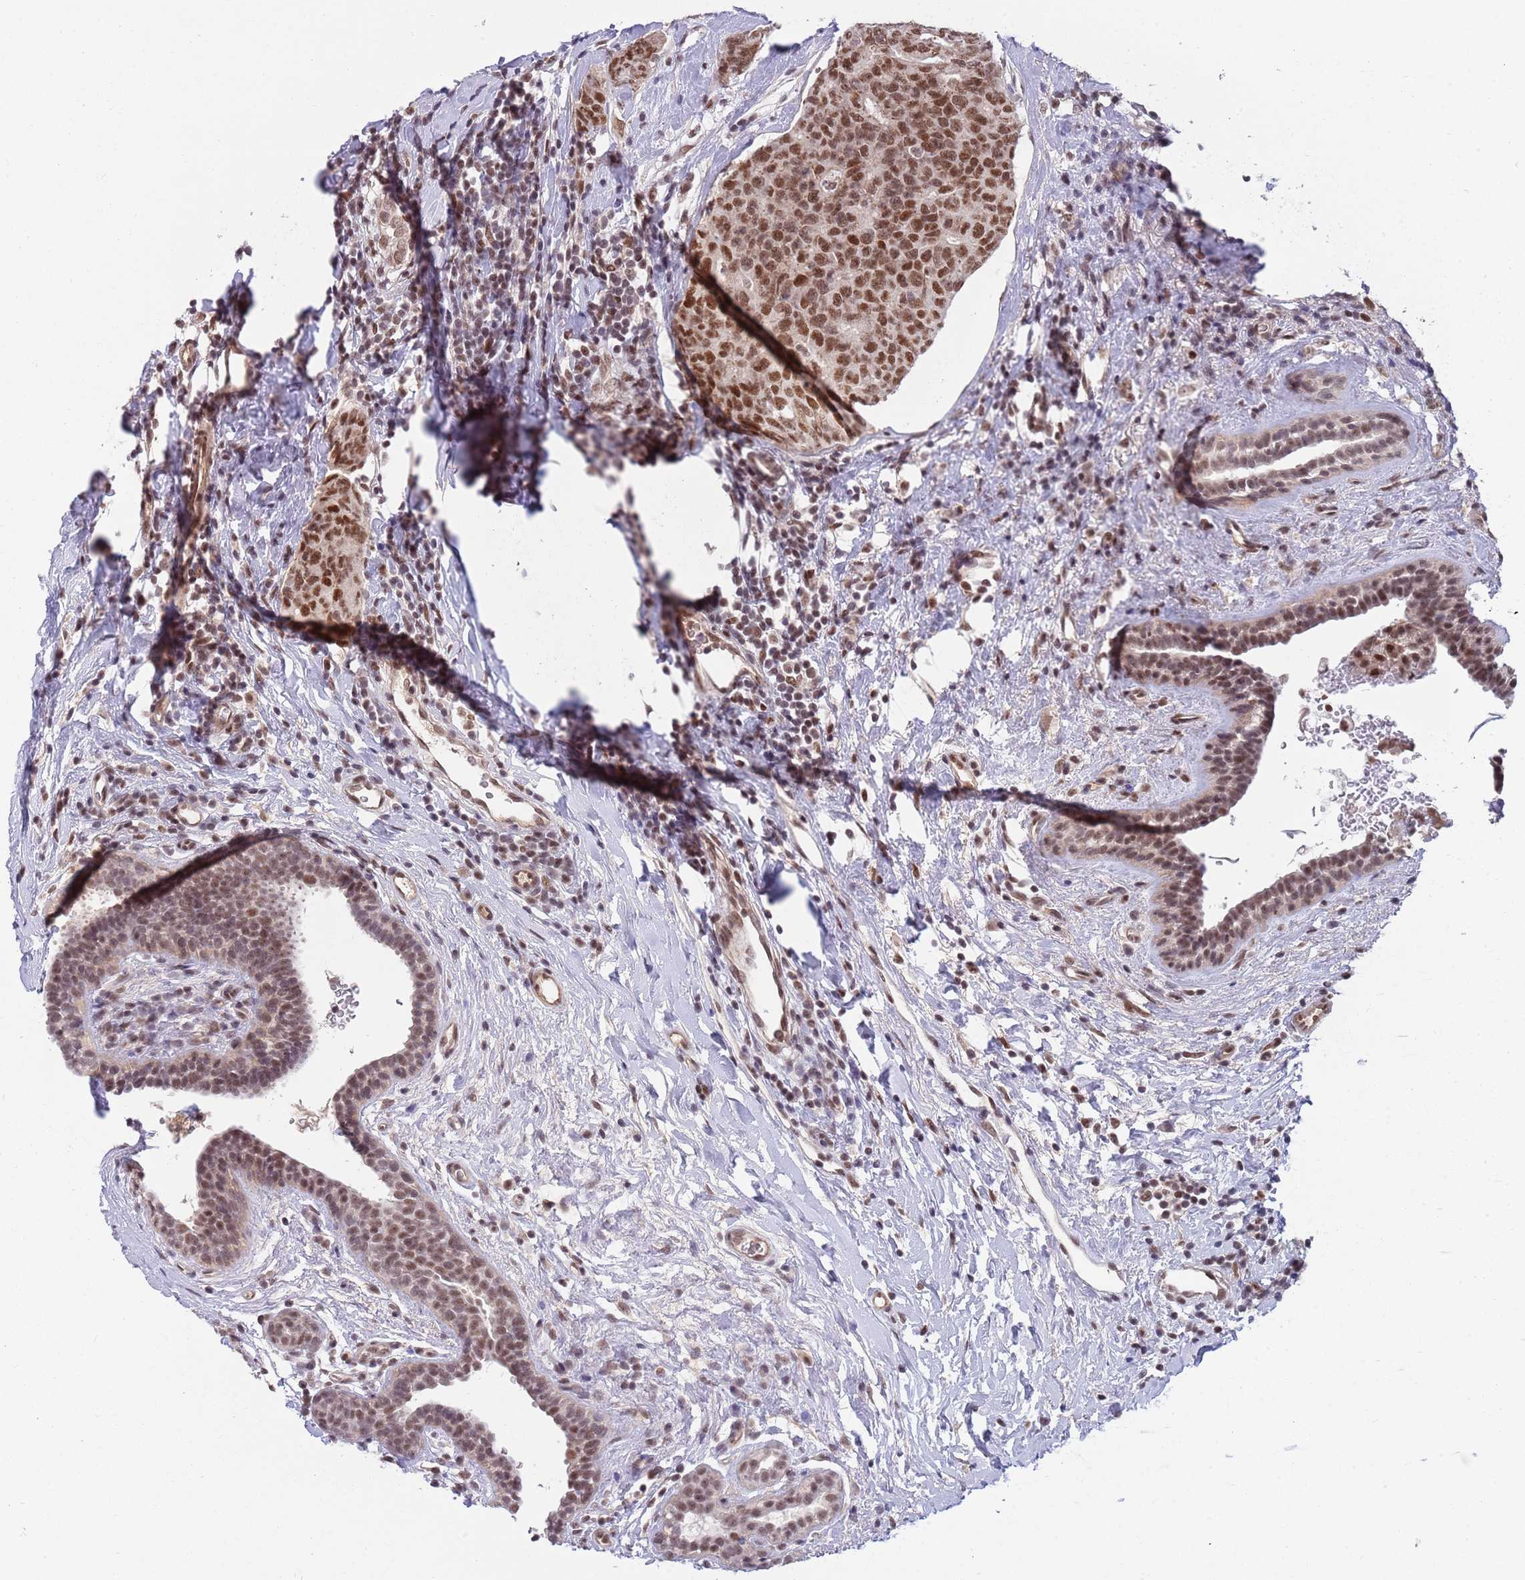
{"staining": {"intensity": "moderate", "quantity": ">75%", "location": "cytoplasmic/membranous,nuclear"}, "tissue": "breast cancer", "cell_type": "Tumor cells", "image_type": "cancer", "snomed": [{"axis": "morphology", "description": "Duct carcinoma"}, {"axis": "topography", "description": "Breast"}], "caption": "Immunohistochemical staining of human breast invasive ductal carcinoma shows moderate cytoplasmic/membranous and nuclear protein positivity in about >75% of tumor cells.", "gene": "ZBTB7A", "patient": {"sex": "female", "age": 40}}